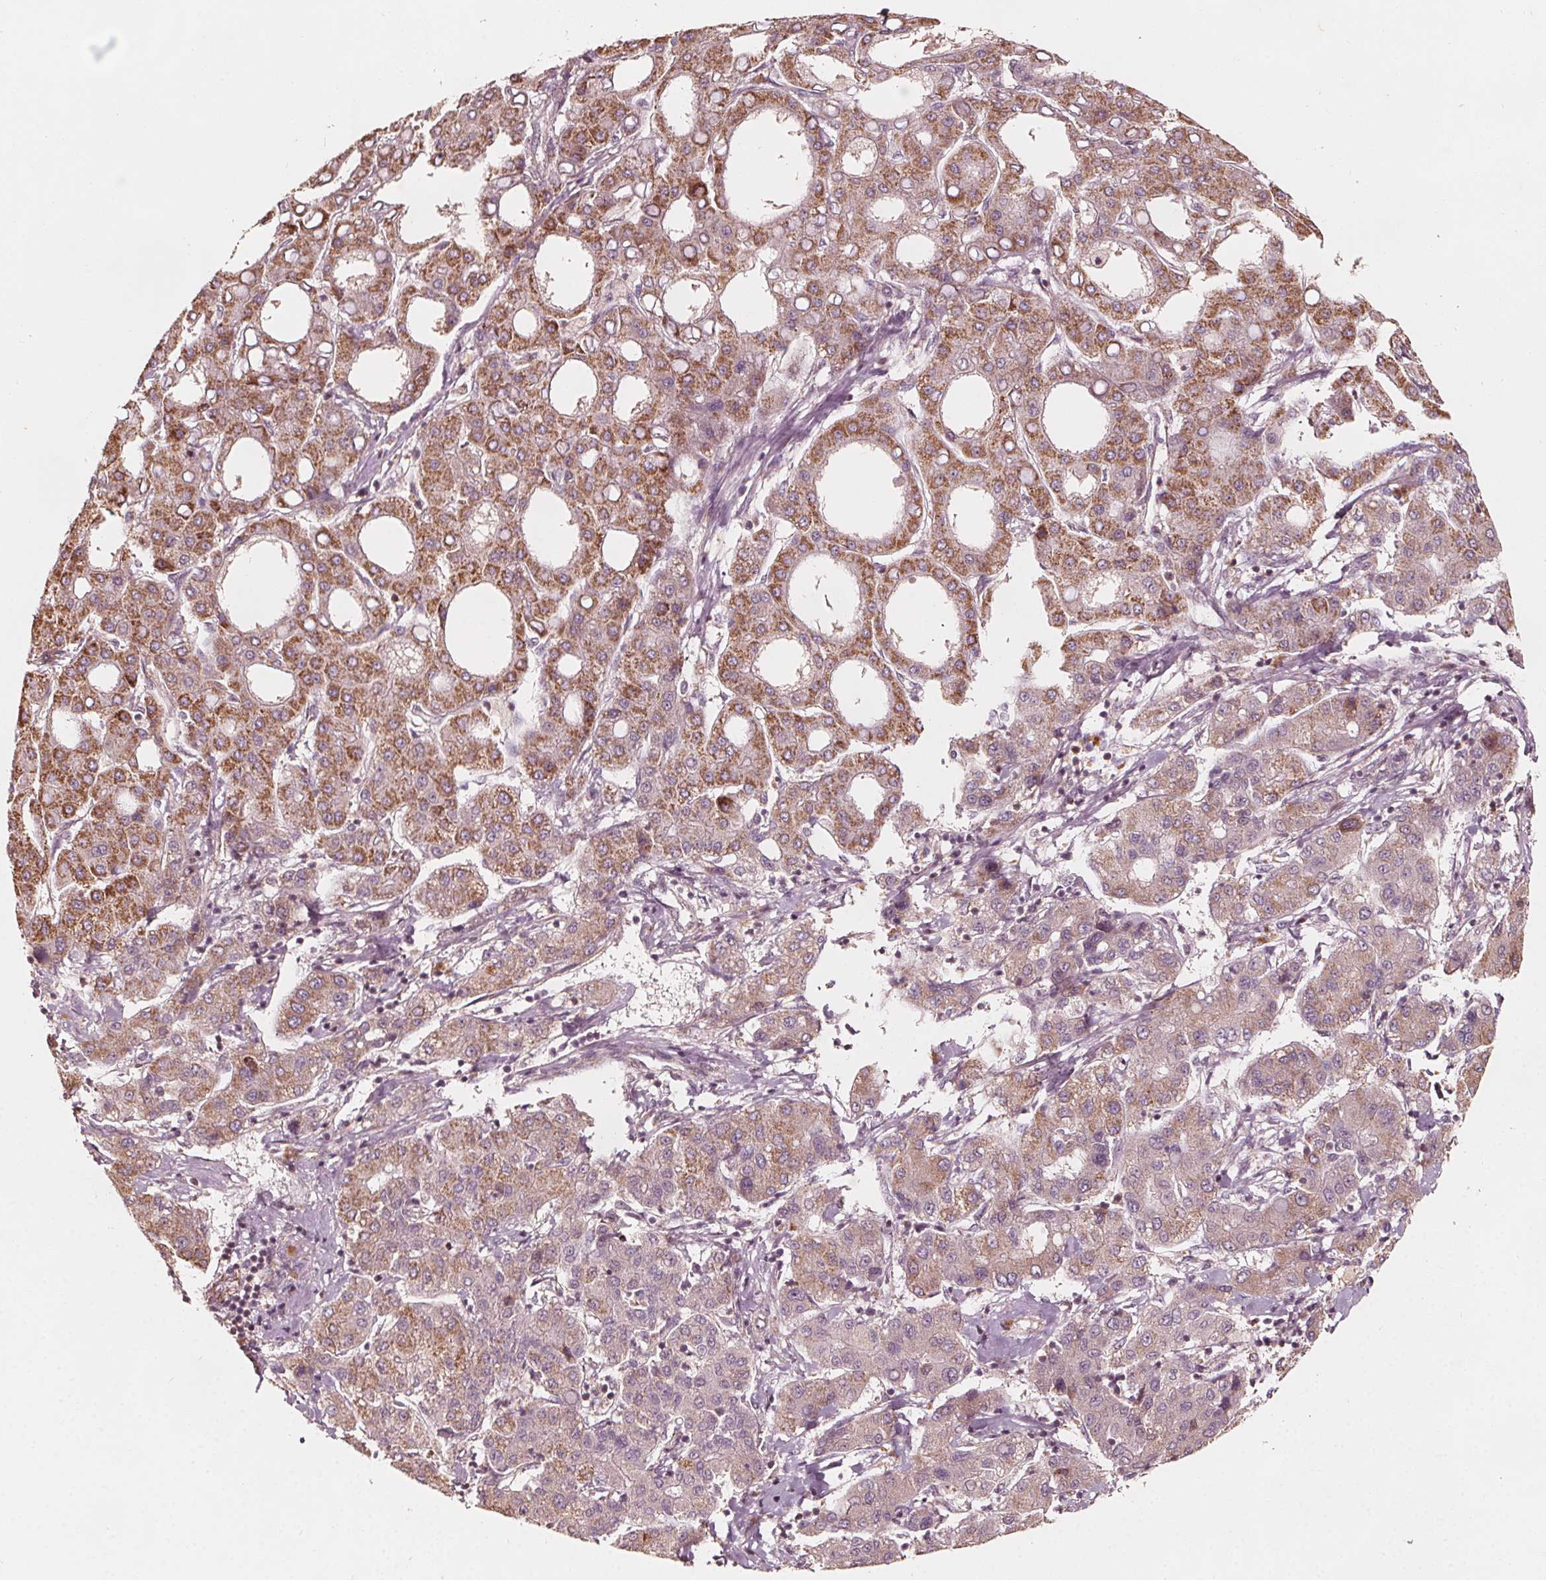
{"staining": {"intensity": "moderate", "quantity": "25%-75%", "location": "cytoplasmic/membranous"}, "tissue": "liver cancer", "cell_type": "Tumor cells", "image_type": "cancer", "snomed": [{"axis": "morphology", "description": "Carcinoma, Hepatocellular, NOS"}, {"axis": "topography", "description": "Liver"}], "caption": "Tumor cells demonstrate medium levels of moderate cytoplasmic/membranous expression in approximately 25%-75% of cells in human liver hepatocellular carcinoma.", "gene": "AIP", "patient": {"sex": "male", "age": 65}}